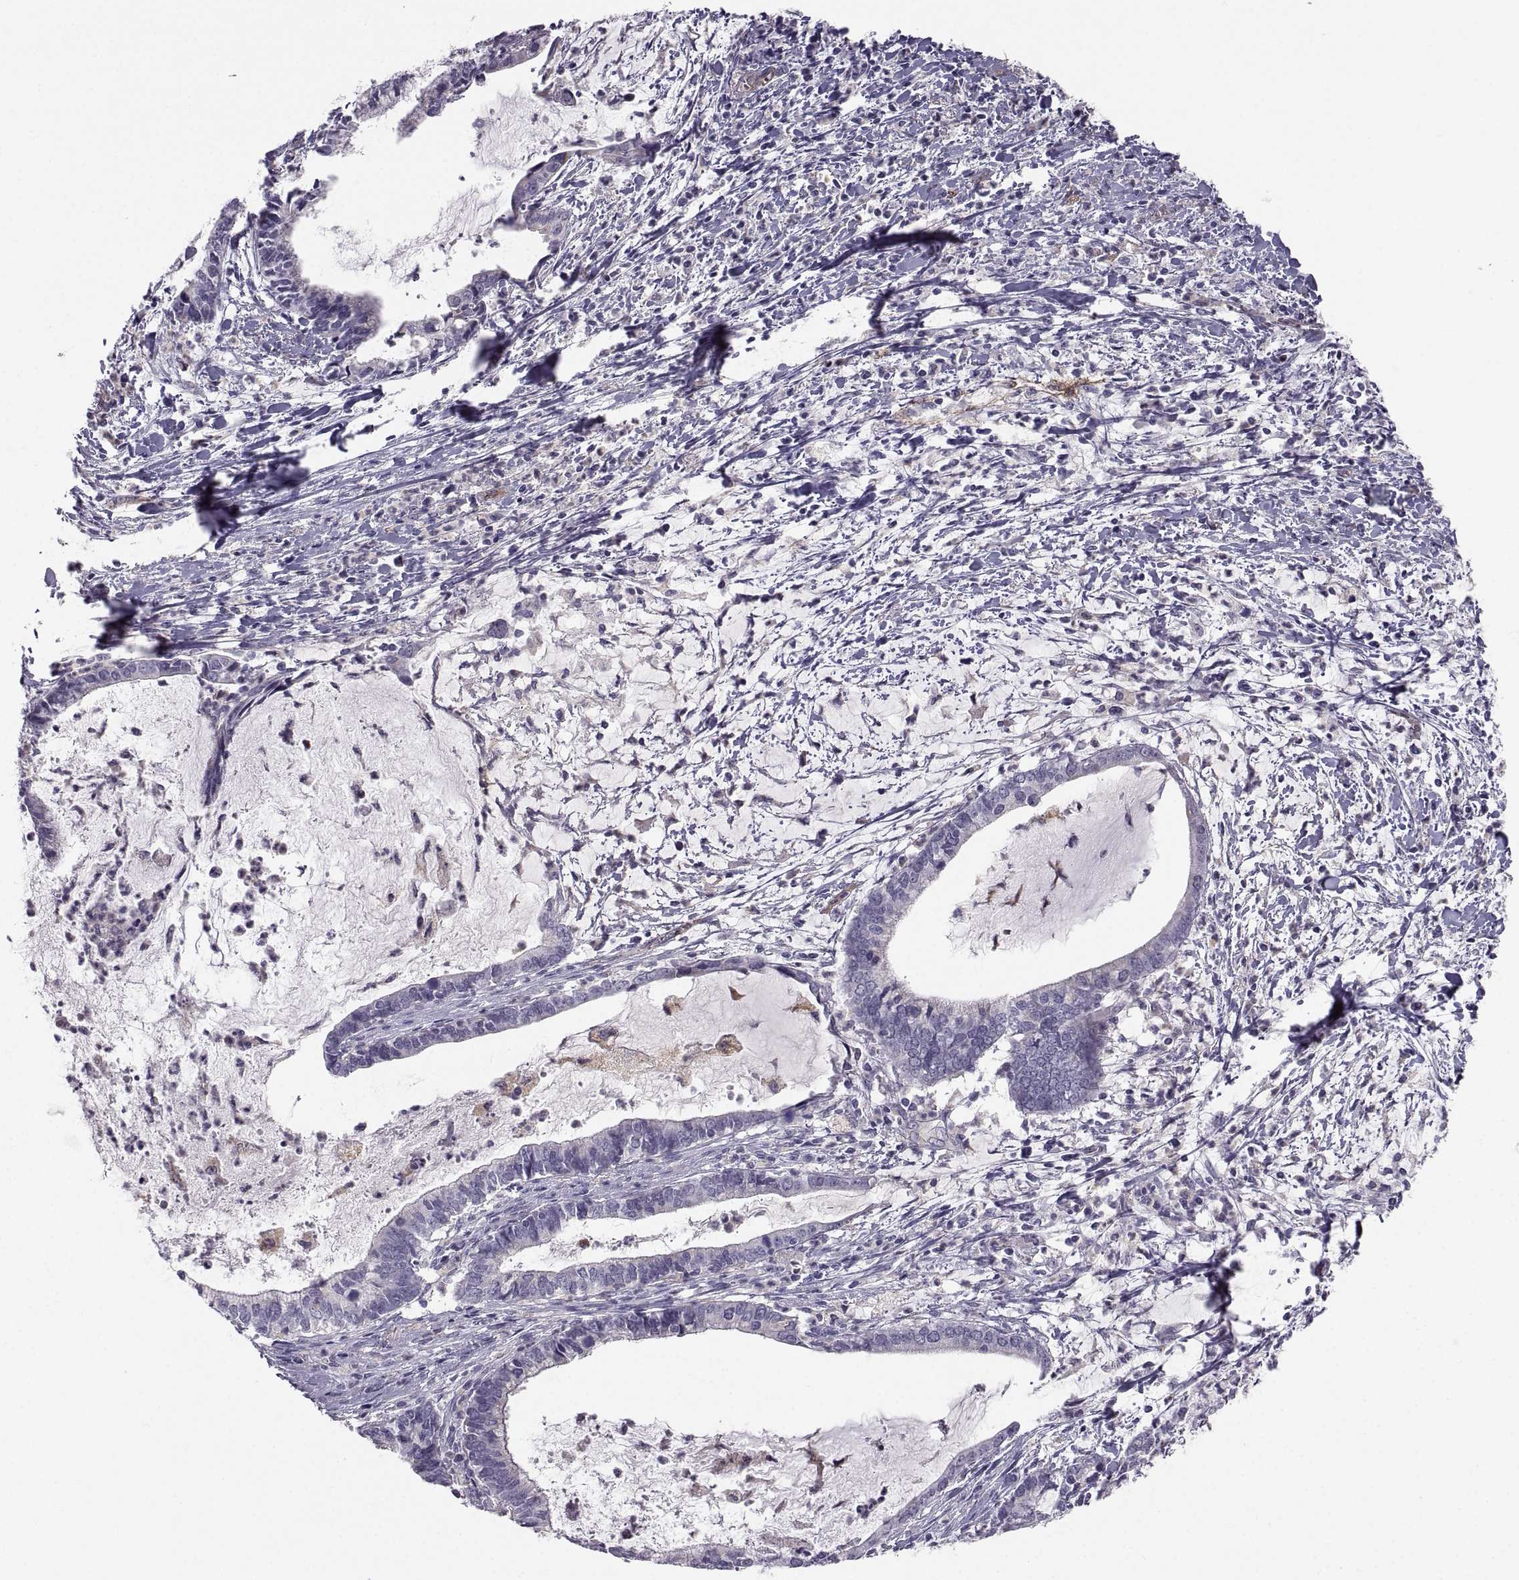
{"staining": {"intensity": "negative", "quantity": "none", "location": "none"}, "tissue": "cervical cancer", "cell_type": "Tumor cells", "image_type": "cancer", "snomed": [{"axis": "morphology", "description": "Adenocarcinoma, NOS"}, {"axis": "topography", "description": "Cervix"}], "caption": "High power microscopy micrograph of an immunohistochemistry (IHC) histopathology image of cervical adenocarcinoma, revealing no significant expression in tumor cells. (DAB immunohistochemistry visualized using brightfield microscopy, high magnification).", "gene": "PGM5", "patient": {"sex": "female", "age": 42}}